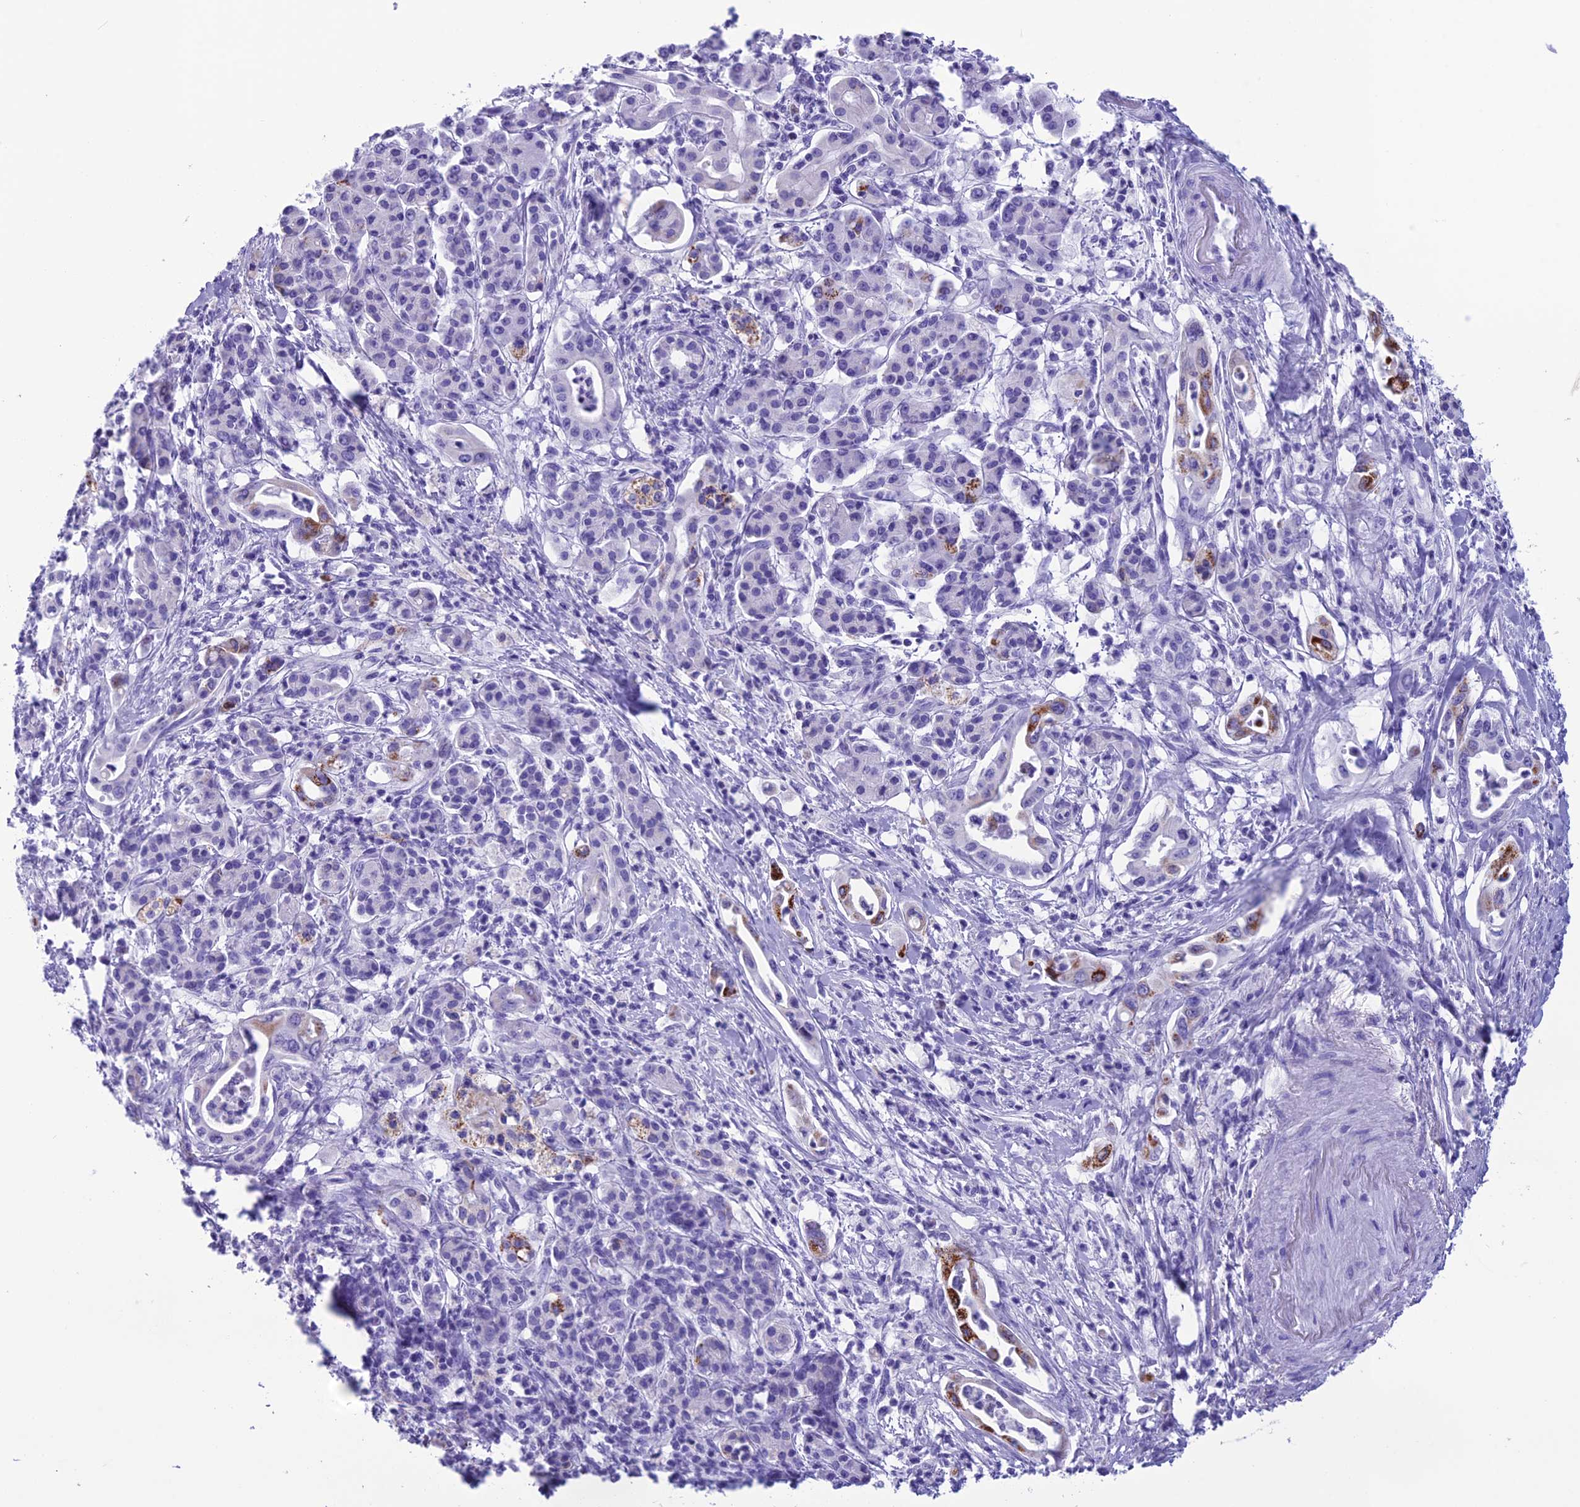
{"staining": {"intensity": "moderate", "quantity": "<25%", "location": "cytoplasmic/membranous"}, "tissue": "pancreatic cancer", "cell_type": "Tumor cells", "image_type": "cancer", "snomed": [{"axis": "morphology", "description": "Adenocarcinoma, NOS"}, {"axis": "topography", "description": "Pancreas"}], "caption": "A micrograph showing moderate cytoplasmic/membranous staining in about <25% of tumor cells in adenocarcinoma (pancreatic), as visualized by brown immunohistochemical staining.", "gene": "TRAM1L1", "patient": {"sex": "female", "age": 77}}